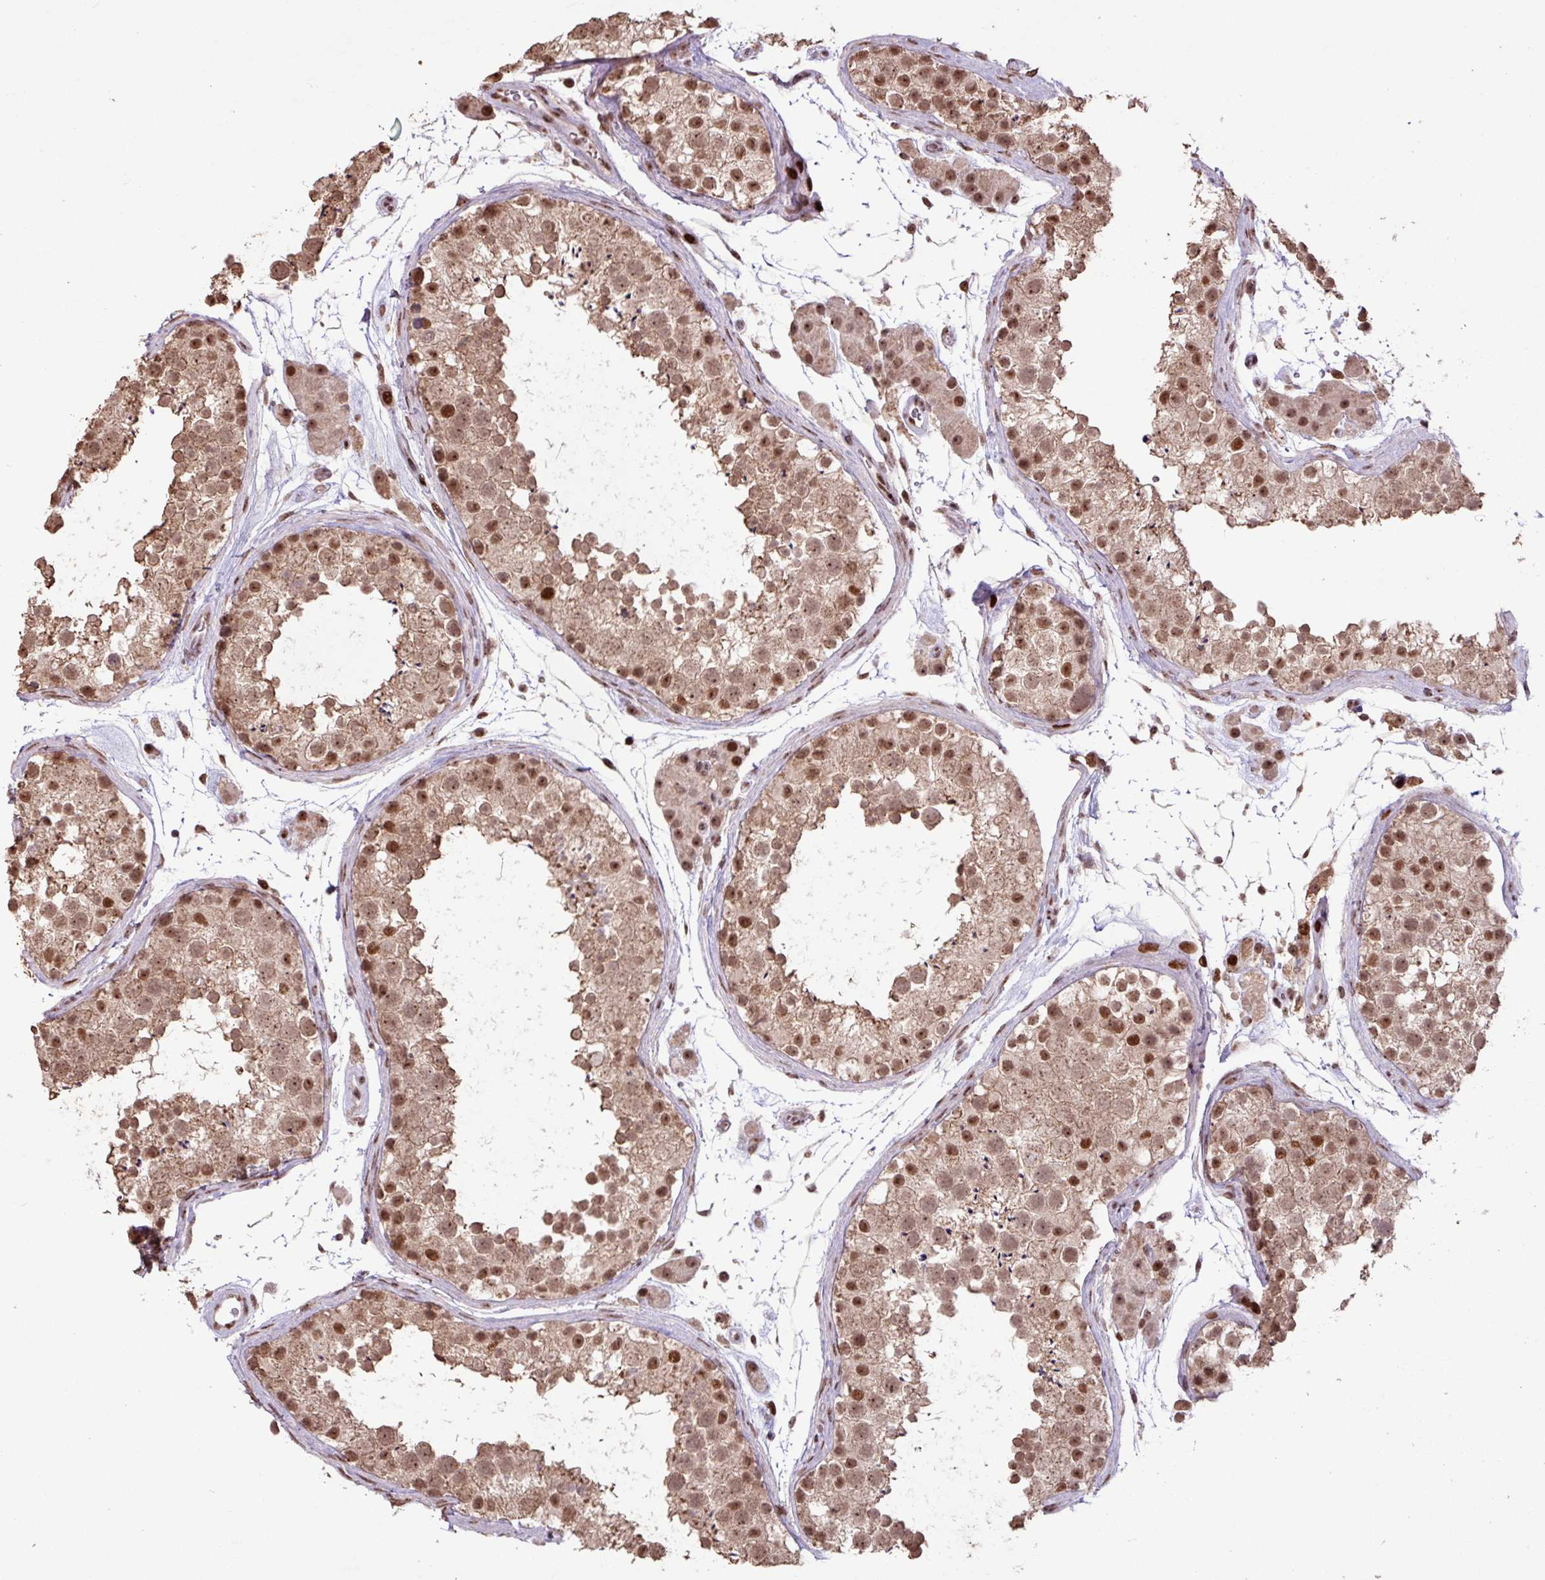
{"staining": {"intensity": "moderate", "quantity": ">75%", "location": "cytoplasmic/membranous,nuclear"}, "tissue": "testis", "cell_type": "Cells in seminiferous ducts", "image_type": "normal", "snomed": [{"axis": "morphology", "description": "Normal tissue, NOS"}, {"axis": "topography", "description": "Testis"}], "caption": "Protein staining exhibits moderate cytoplasmic/membranous,nuclear expression in approximately >75% of cells in seminiferous ducts in unremarkable testis.", "gene": "ZNF709", "patient": {"sex": "male", "age": 41}}